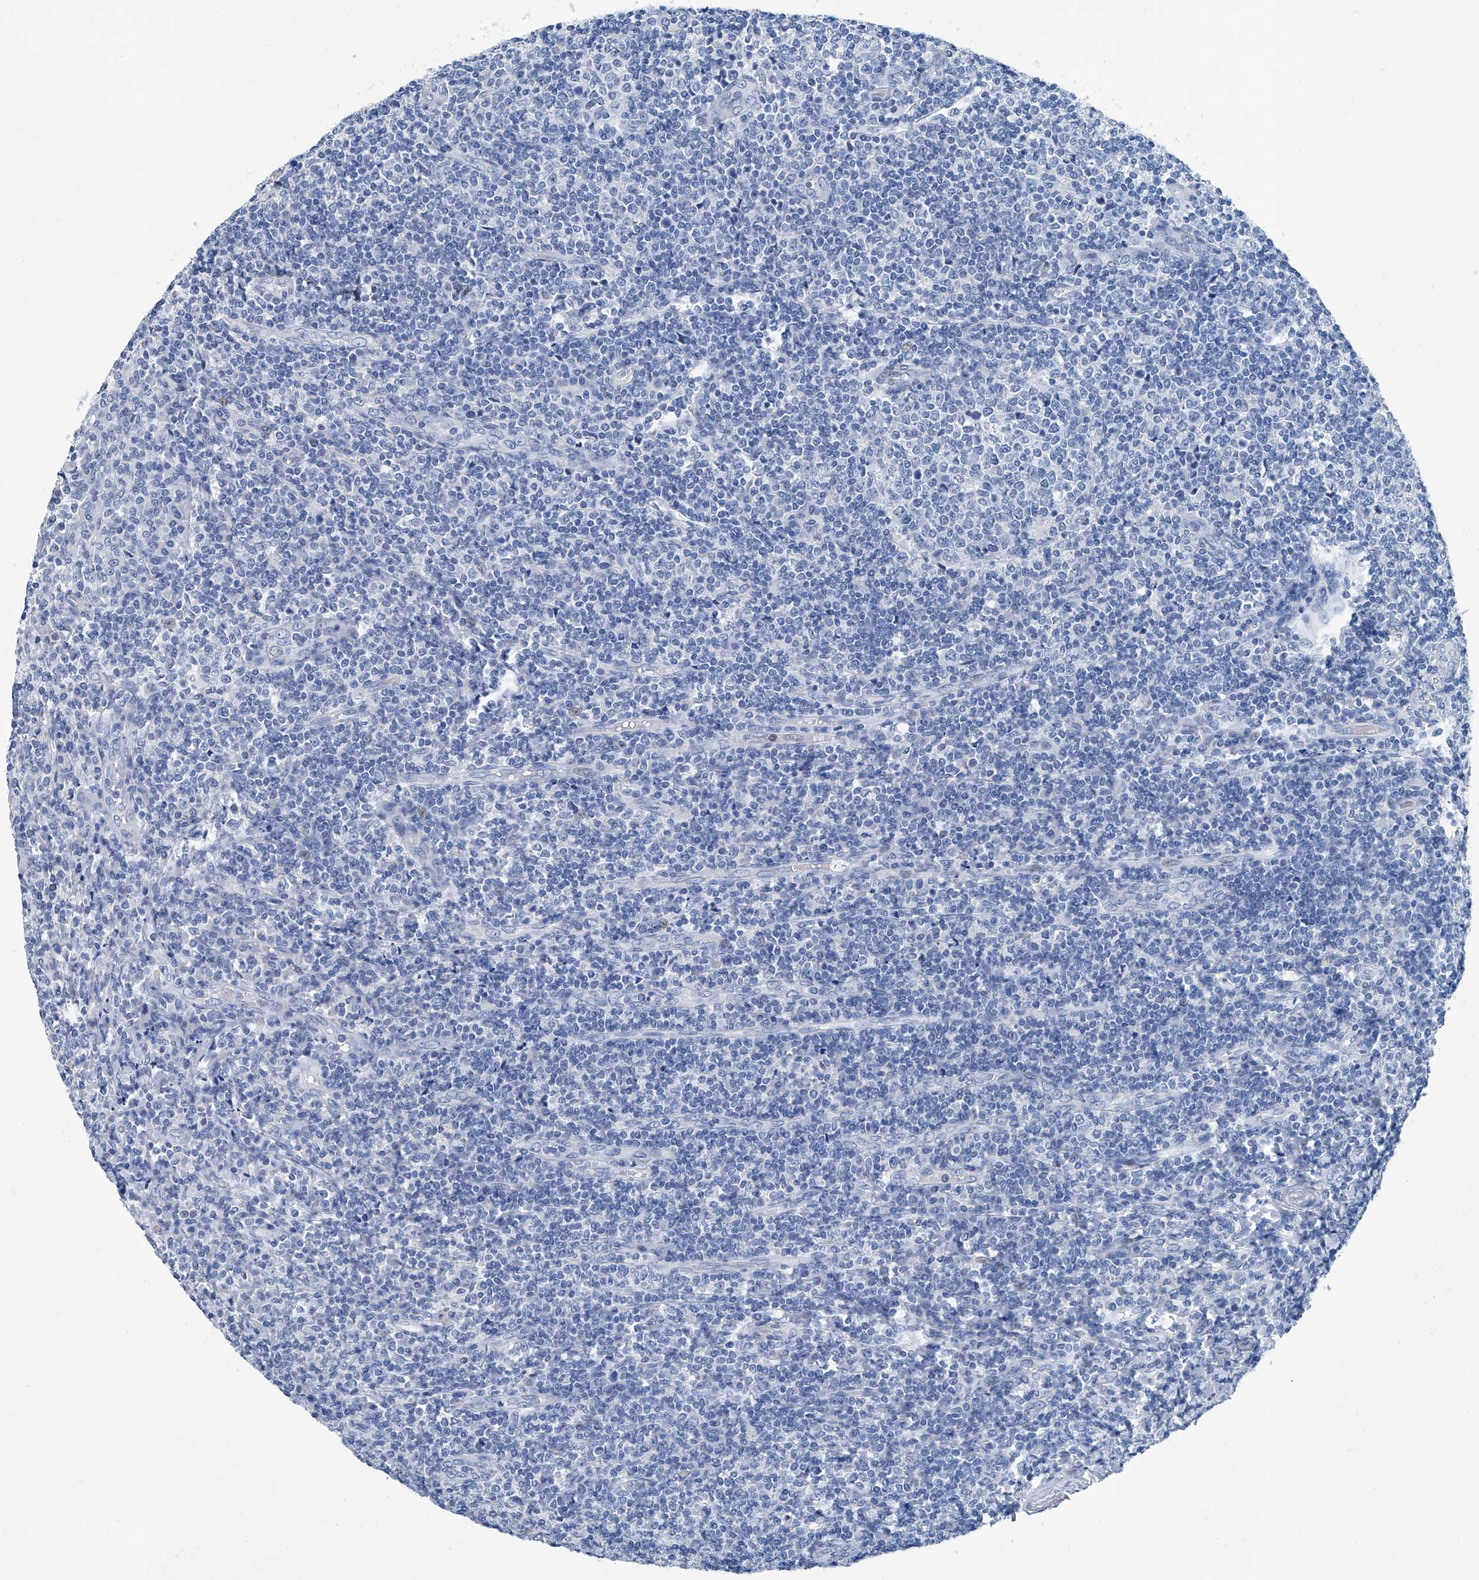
{"staining": {"intensity": "negative", "quantity": "none", "location": "none"}, "tissue": "tonsil", "cell_type": "Germinal center cells", "image_type": "normal", "snomed": [{"axis": "morphology", "description": "Normal tissue, NOS"}, {"axis": "topography", "description": "Tonsil"}], "caption": "A micrograph of tonsil stained for a protein shows no brown staining in germinal center cells. (Brightfield microscopy of DAB (3,3'-diaminobenzidine) IHC at high magnification).", "gene": "CYP2A7", "patient": {"sex": "female", "age": 19}}